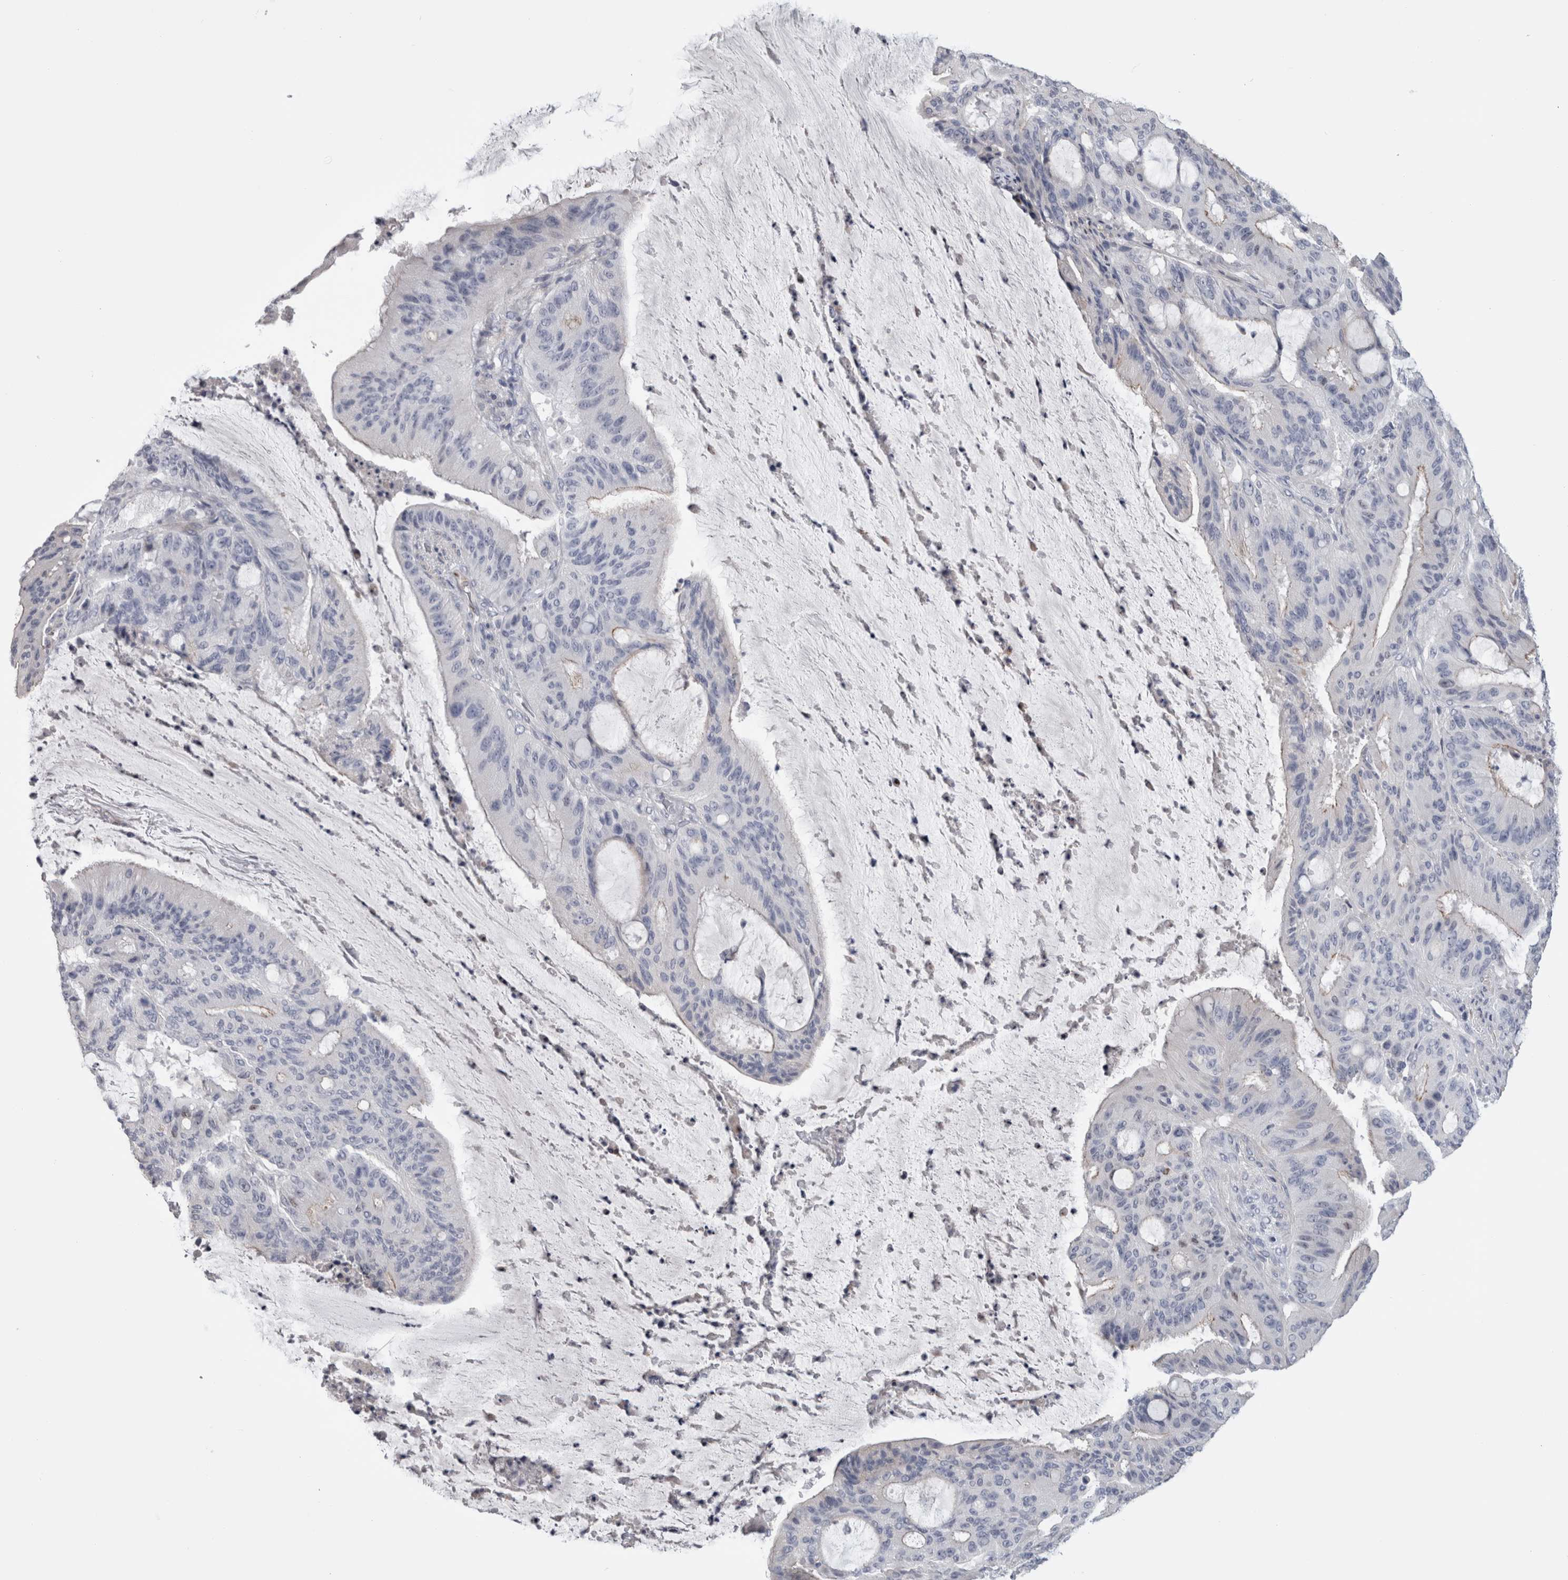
{"staining": {"intensity": "negative", "quantity": "none", "location": "none"}, "tissue": "liver cancer", "cell_type": "Tumor cells", "image_type": "cancer", "snomed": [{"axis": "morphology", "description": "Normal tissue, NOS"}, {"axis": "morphology", "description": "Cholangiocarcinoma"}, {"axis": "topography", "description": "Liver"}, {"axis": "topography", "description": "Peripheral nerve tissue"}], "caption": "Micrograph shows no protein staining in tumor cells of liver cholangiocarcinoma tissue.", "gene": "IL33", "patient": {"sex": "female", "age": 73}}